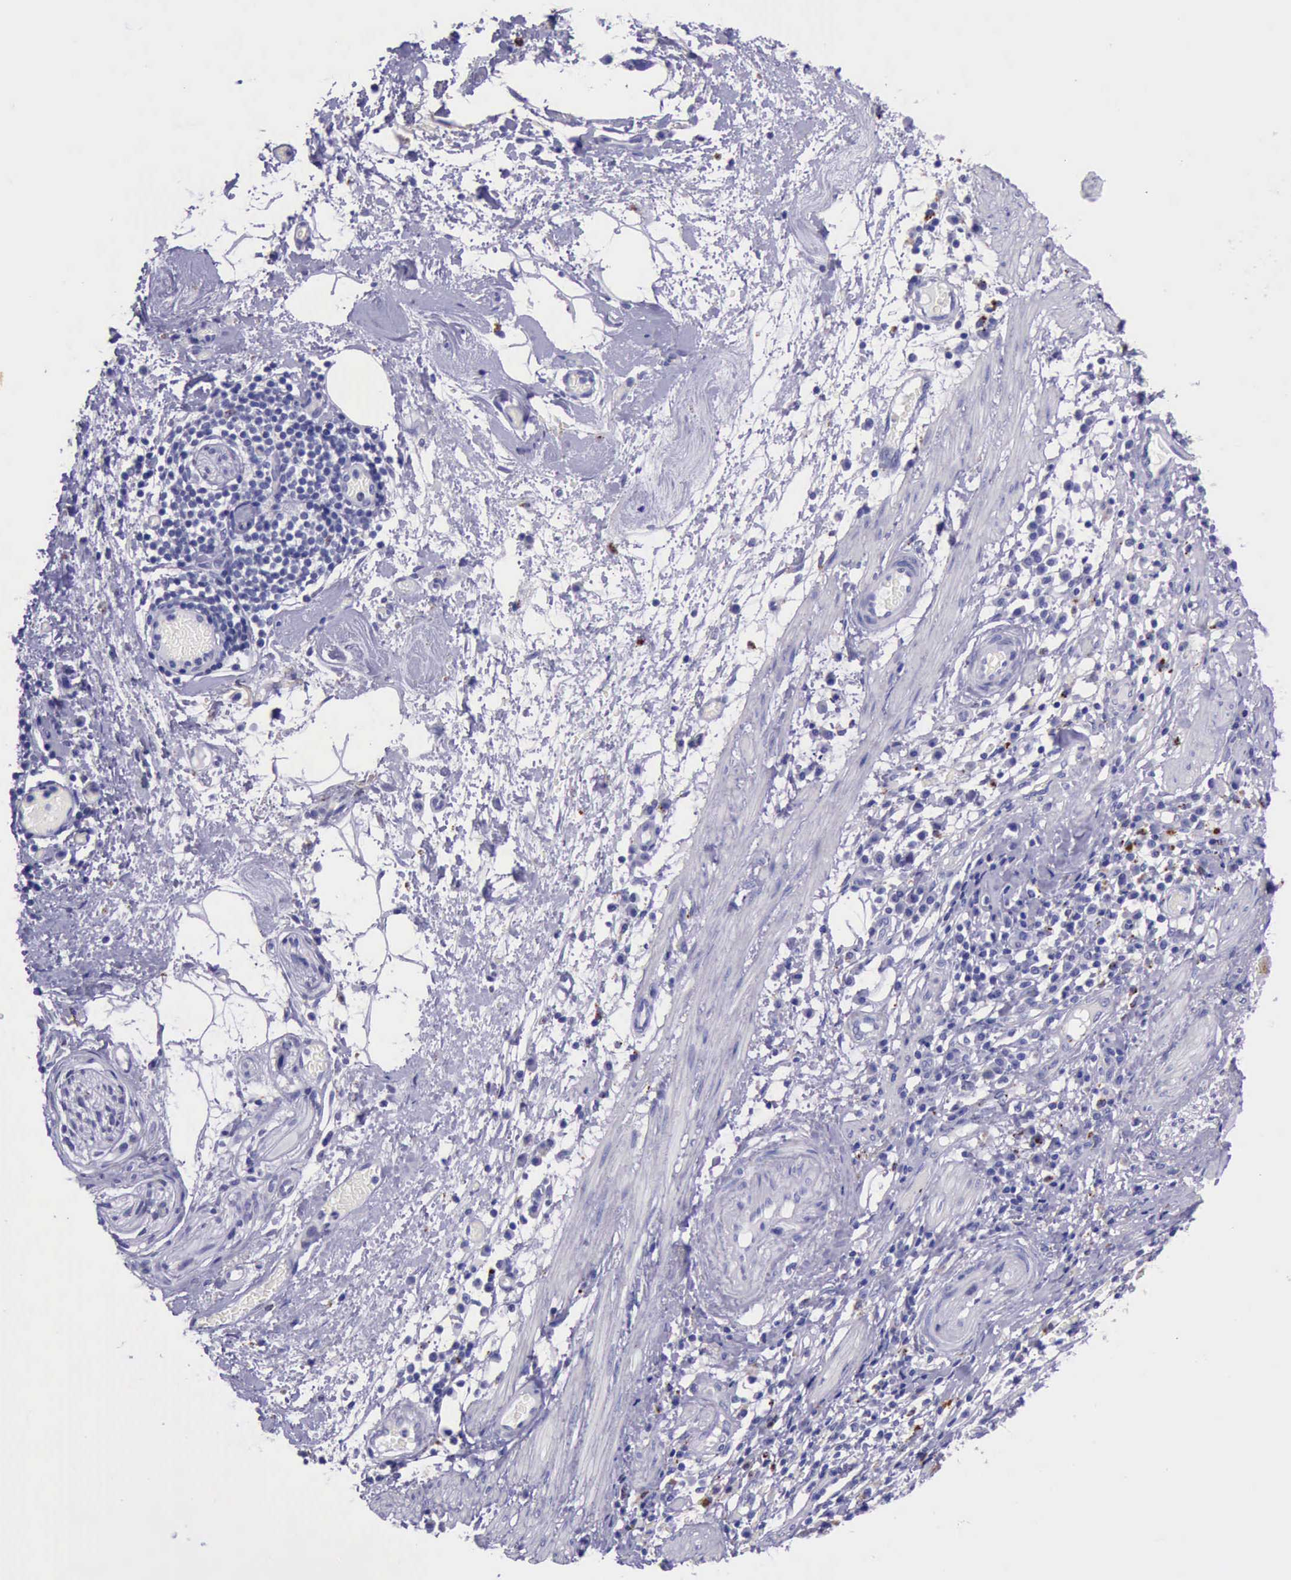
{"staining": {"intensity": "negative", "quantity": "none", "location": "none"}, "tissue": "stomach cancer", "cell_type": "Tumor cells", "image_type": "cancer", "snomed": [{"axis": "morphology", "description": "Adenocarcinoma, NOS"}, {"axis": "topography", "description": "Stomach, lower"}], "caption": "A histopathology image of stomach cancer (adenocarcinoma) stained for a protein demonstrates no brown staining in tumor cells.", "gene": "GLA", "patient": {"sex": "female", "age": 86}}